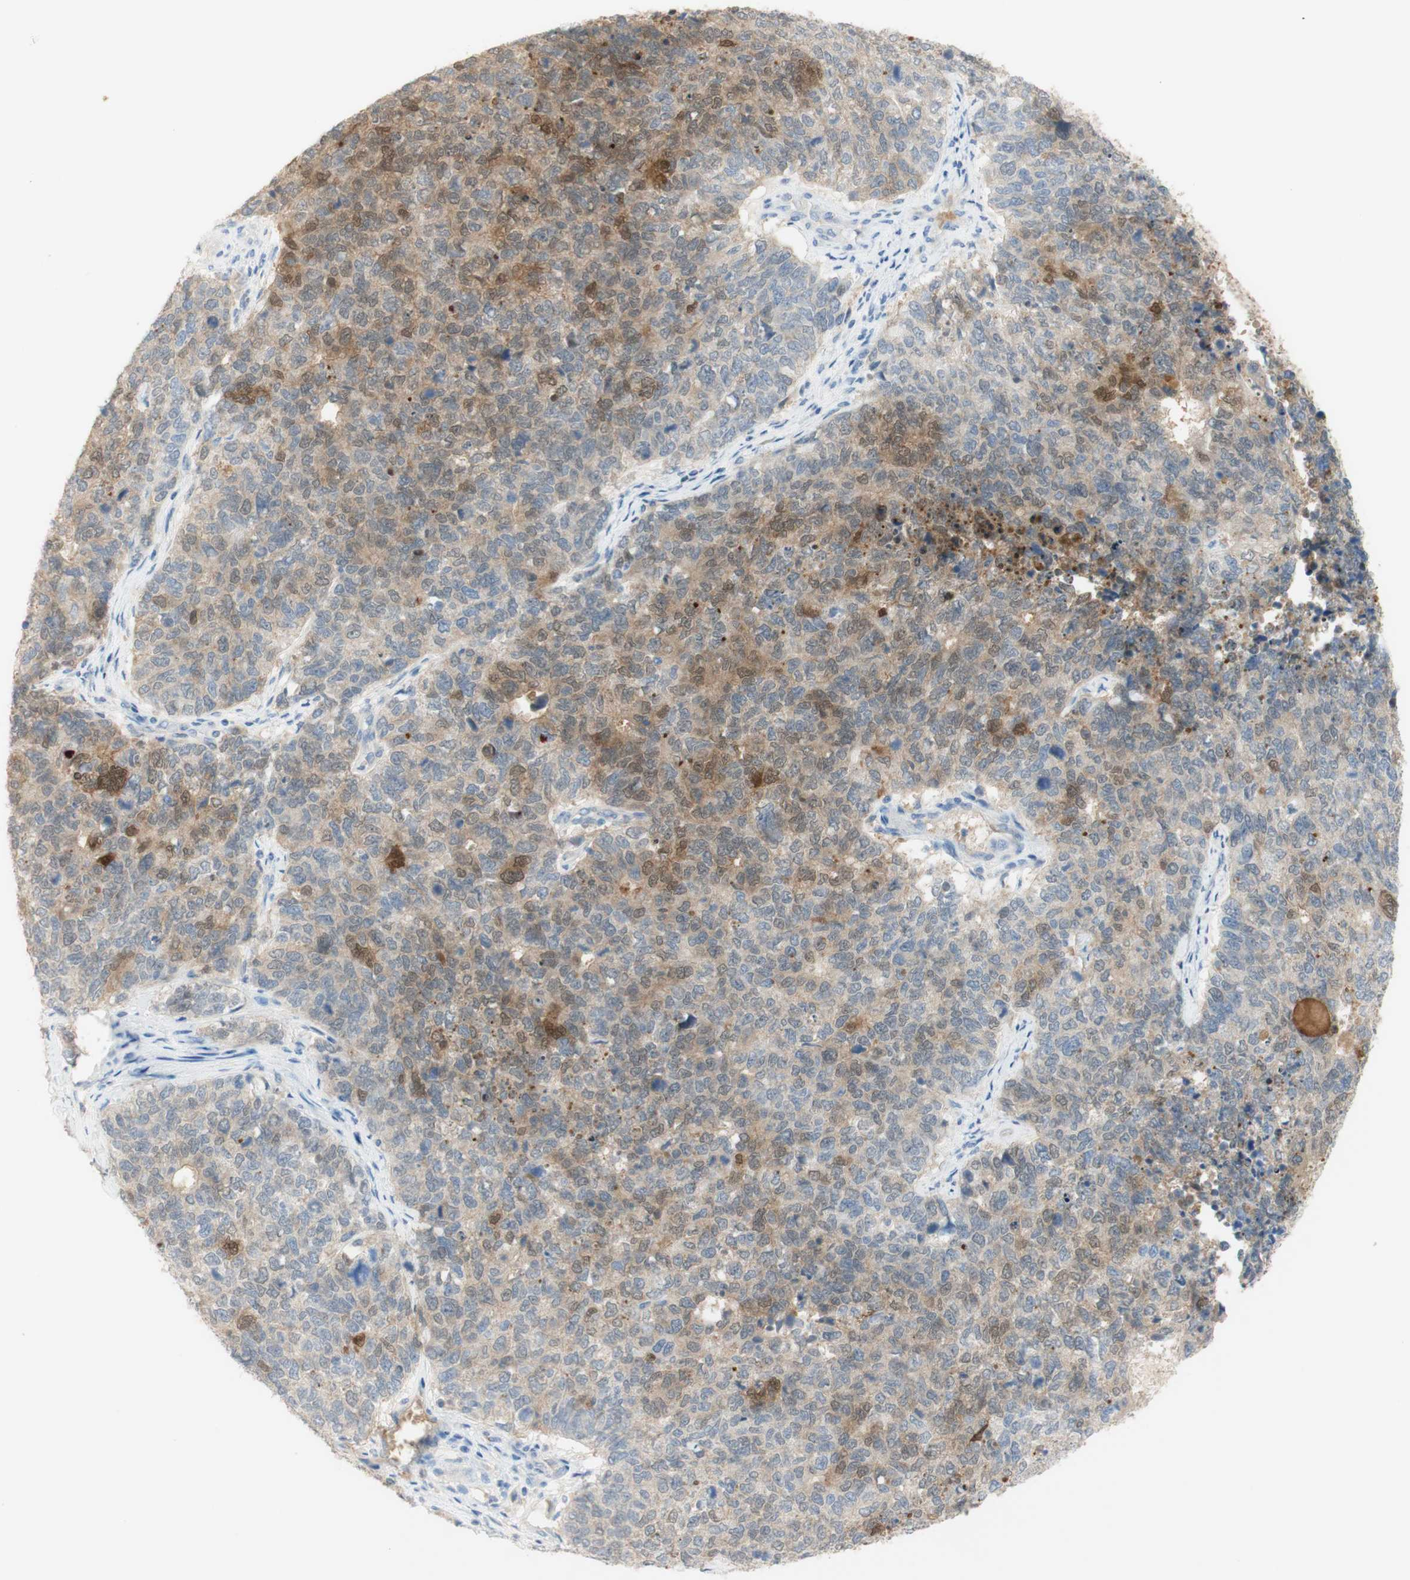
{"staining": {"intensity": "moderate", "quantity": "25%-75%", "location": "cytoplasmic/membranous,nuclear"}, "tissue": "cervical cancer", "cell_type": "Tumor cells", "image_type": "cancer", "snomed": [{"axis": "morphology", "description": "Squamous cell carcinoma, NOS"}, {"axis": "topography", "description": "Cervix"}], "caption": "Immunohistochemistry of human cervical squamous cell carcinoma demonstrates medium levels of moderate cytoplasmic/membranous and nuclear positivity in approximately 25%-75% of tumor cells.", "gene": "SELENBP1", "patient": {"sex": "female", "age": 63}}